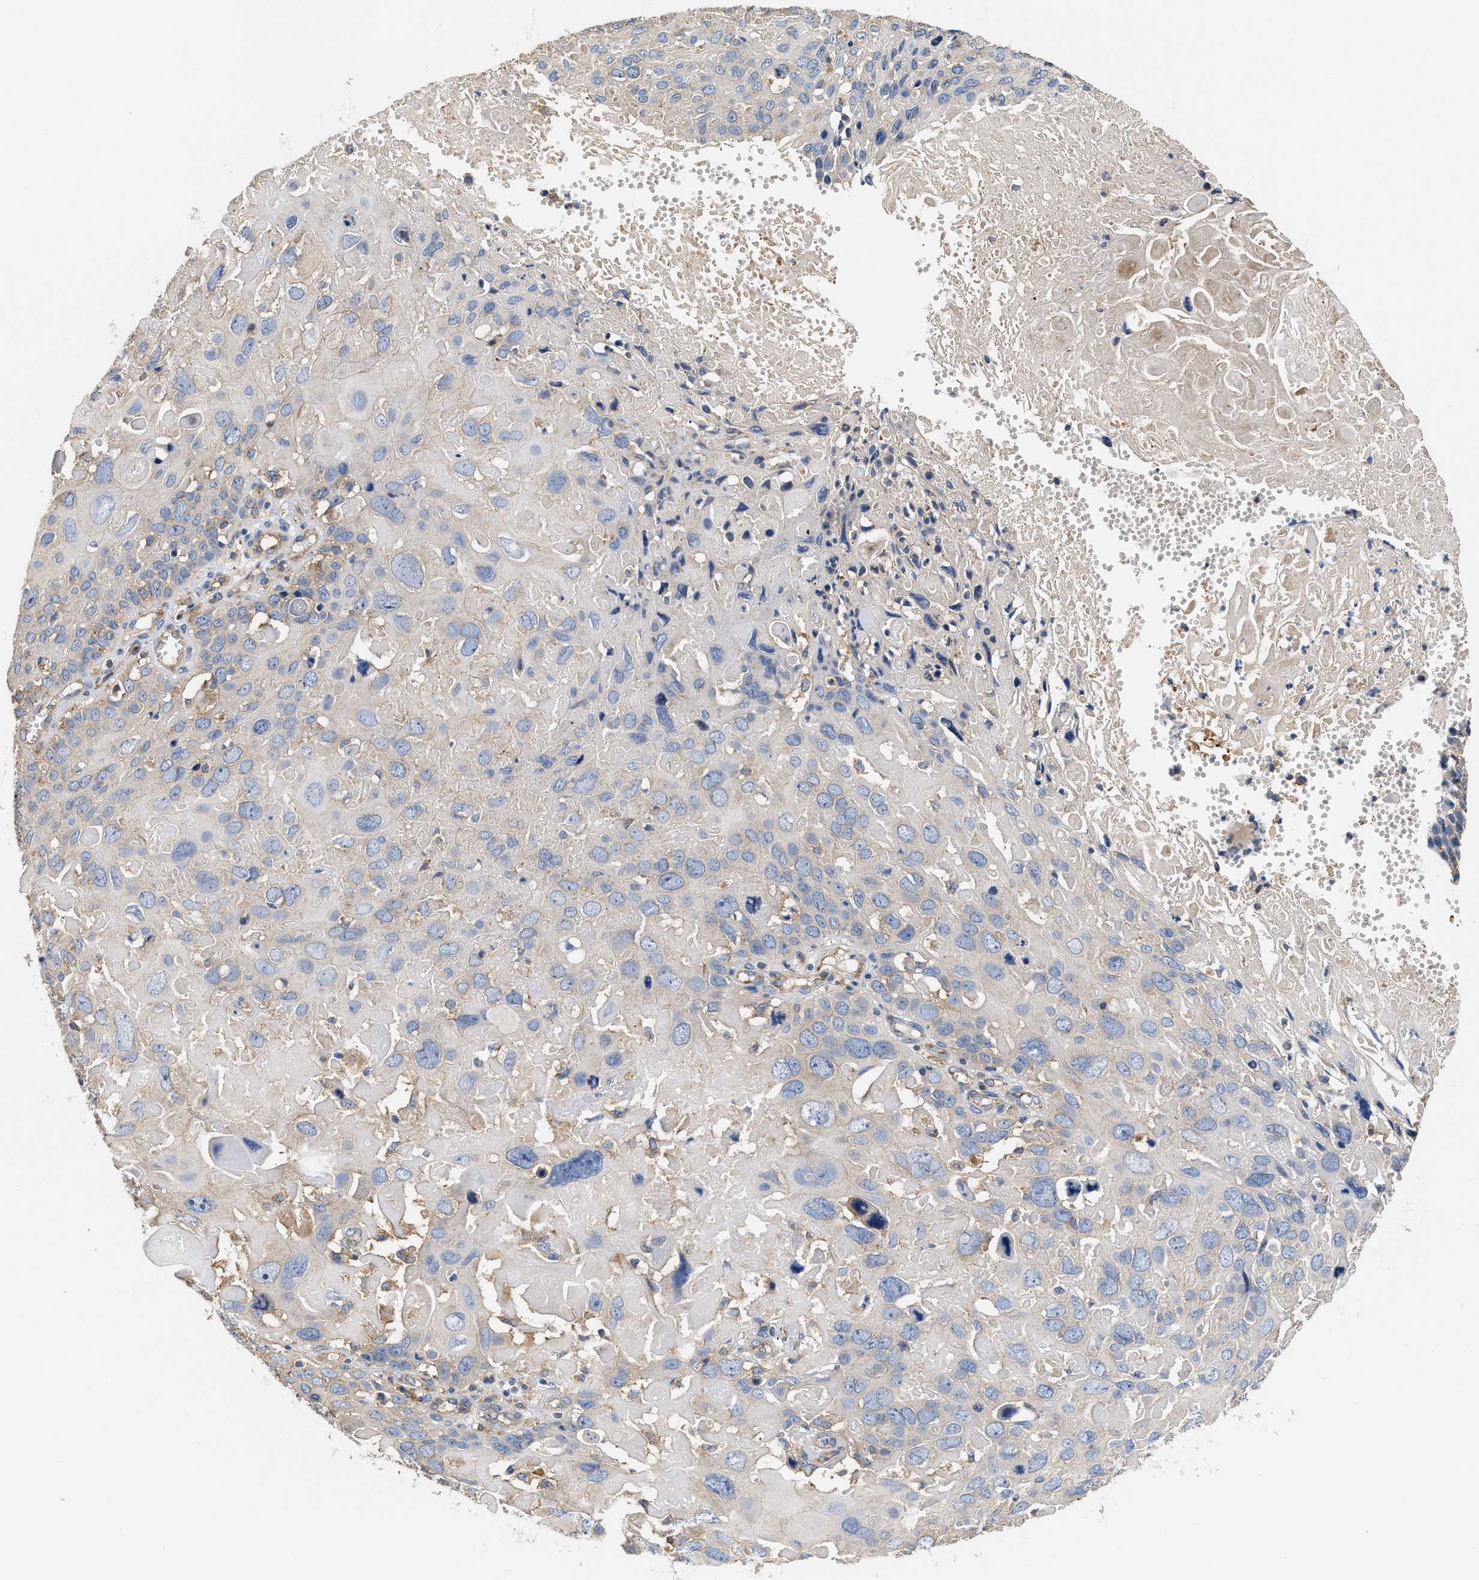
{"staining": {"intensity": "negative", "quantity": "none", "location": "none"}, "tissue": "cervical cancer", "cell_type": "Tumor cells", "image_type": "cancer", "snomed": [{"axis": "morphology", "description": "Squamous cell carcinoma, NOS"}, {"axis": "topography", "description": "Cervix"}], "caption": "The photomicrograph reveals no significant positivity in tumor cells of cervical squamous cell carcinoma. (DAB (3,3'-diaminobenzidine) immunohistochemistry, high magnification).", "gene": "KLB", "patient": {"sex": "female", "age": 74}}